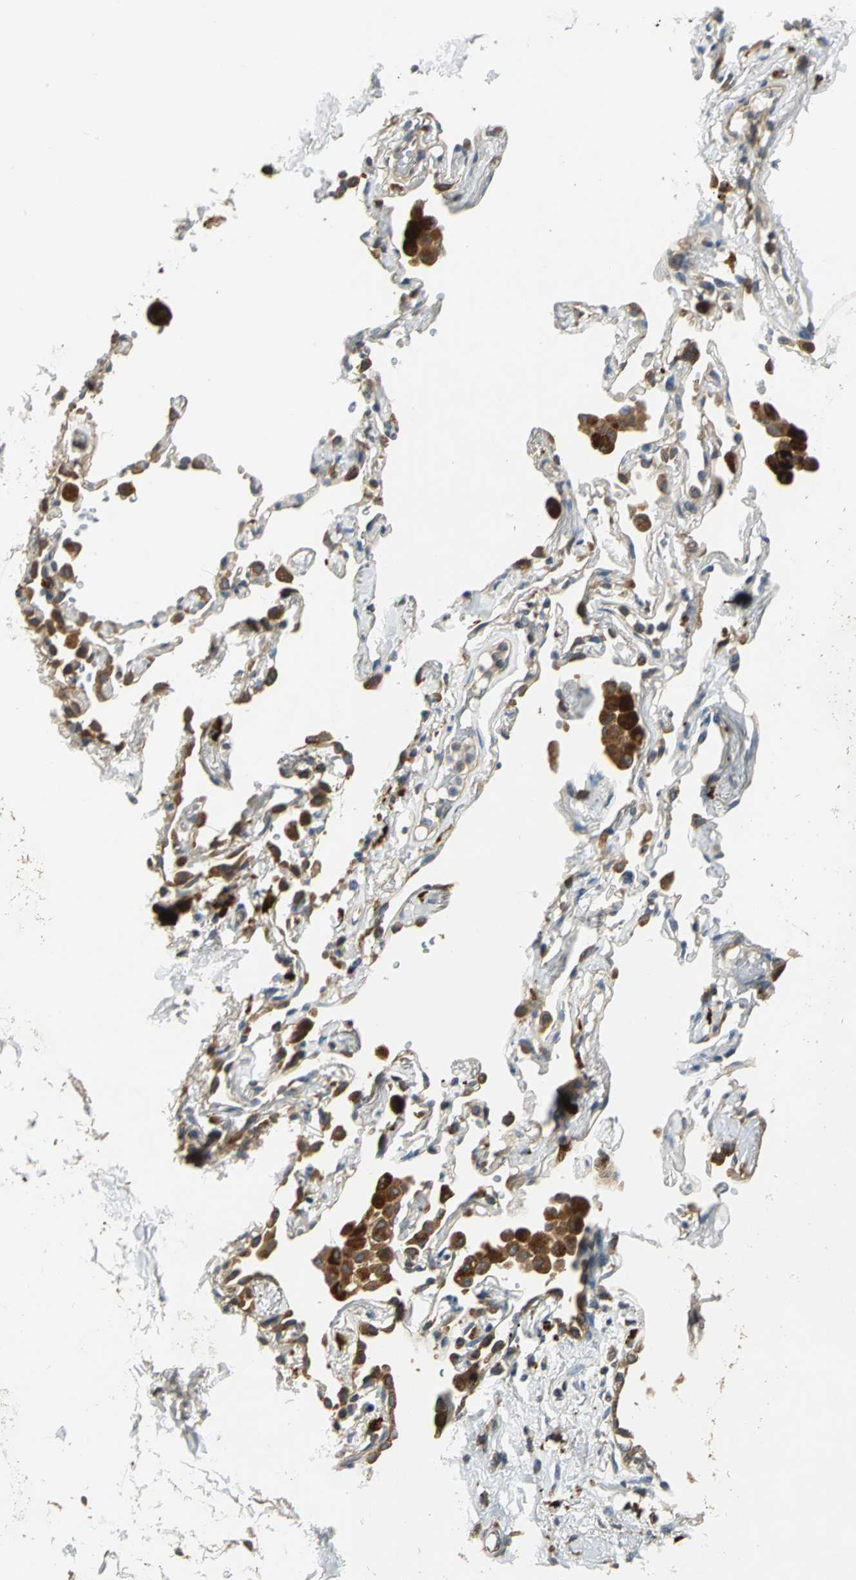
{"staining": {"intensity": "weak", "quantity": ">75%", "location": "cytoplasmic/membranous"}, "tissue": "adipose tissue", "cell_type": "Adipocytes", "image_type": "normal", "snomed": [{"axis": "morphology", "description": "Normal tissue, NOS"}, {"axis": "topography", "description": "Cartilage tissue"}, {"axis": "topography", "description": "Bronchus"}], "caption": "Adipose tissue was stained to show a protein in brown. There is low levels of weak cytoplasmic/membranous staining in about >75% of adipocytes.", "gene": "PRKAA1", "patient": {"sex": "female", "age": 73}}